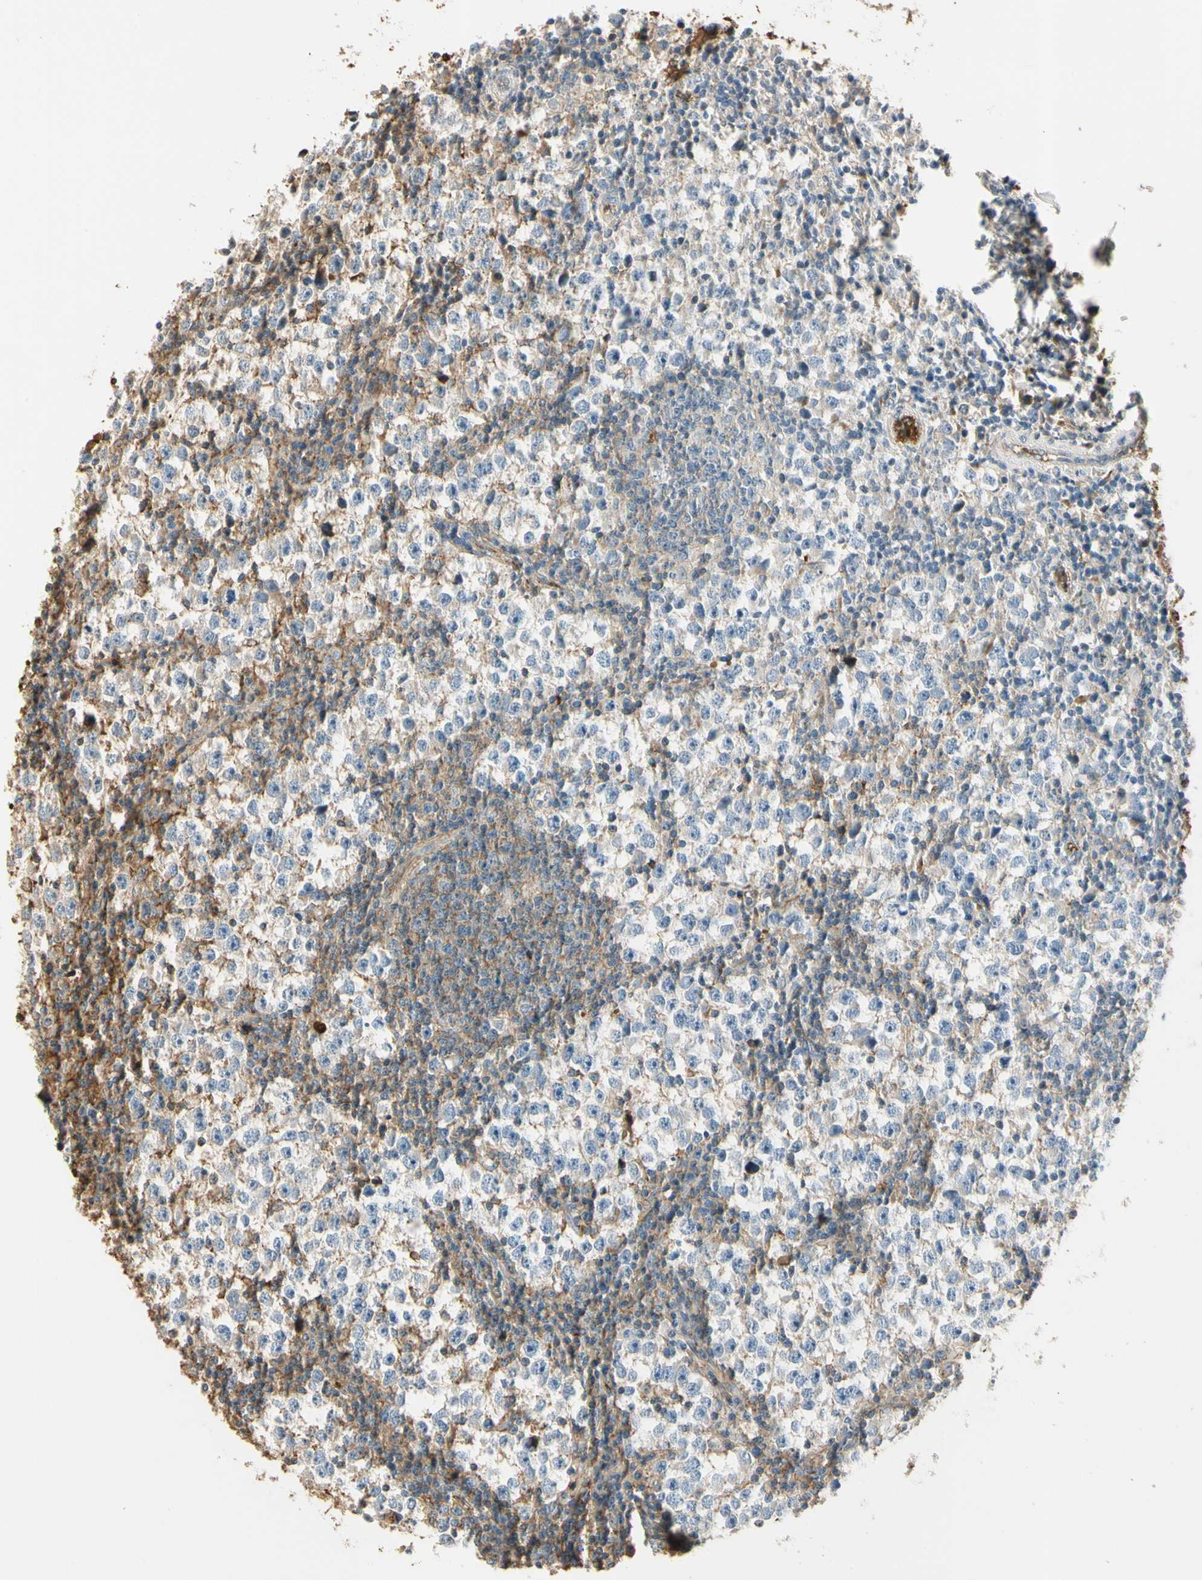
{"staining": {"intensity": "weak", "quantity": "25%-75%", "location": "cytoplasmic/membranous"}, "tissue": "testis cancer", "cell_type": "Tumor cells", "image_type": "cancer", "snomed": [{"axis": "morphology", "description": "Seminoma, NOS"}, {"axis": "topography", "description": "Testis"}], "caption": "A high-resolution micrograph shows immunohistochemistry staining of testis cancer (seminoma), which displays weak cytoplasmic/membranous expression in about 25%-75% of tumor cells.", "gene": "LAMB3", "patient": {"sex": "male", "age": 65}}